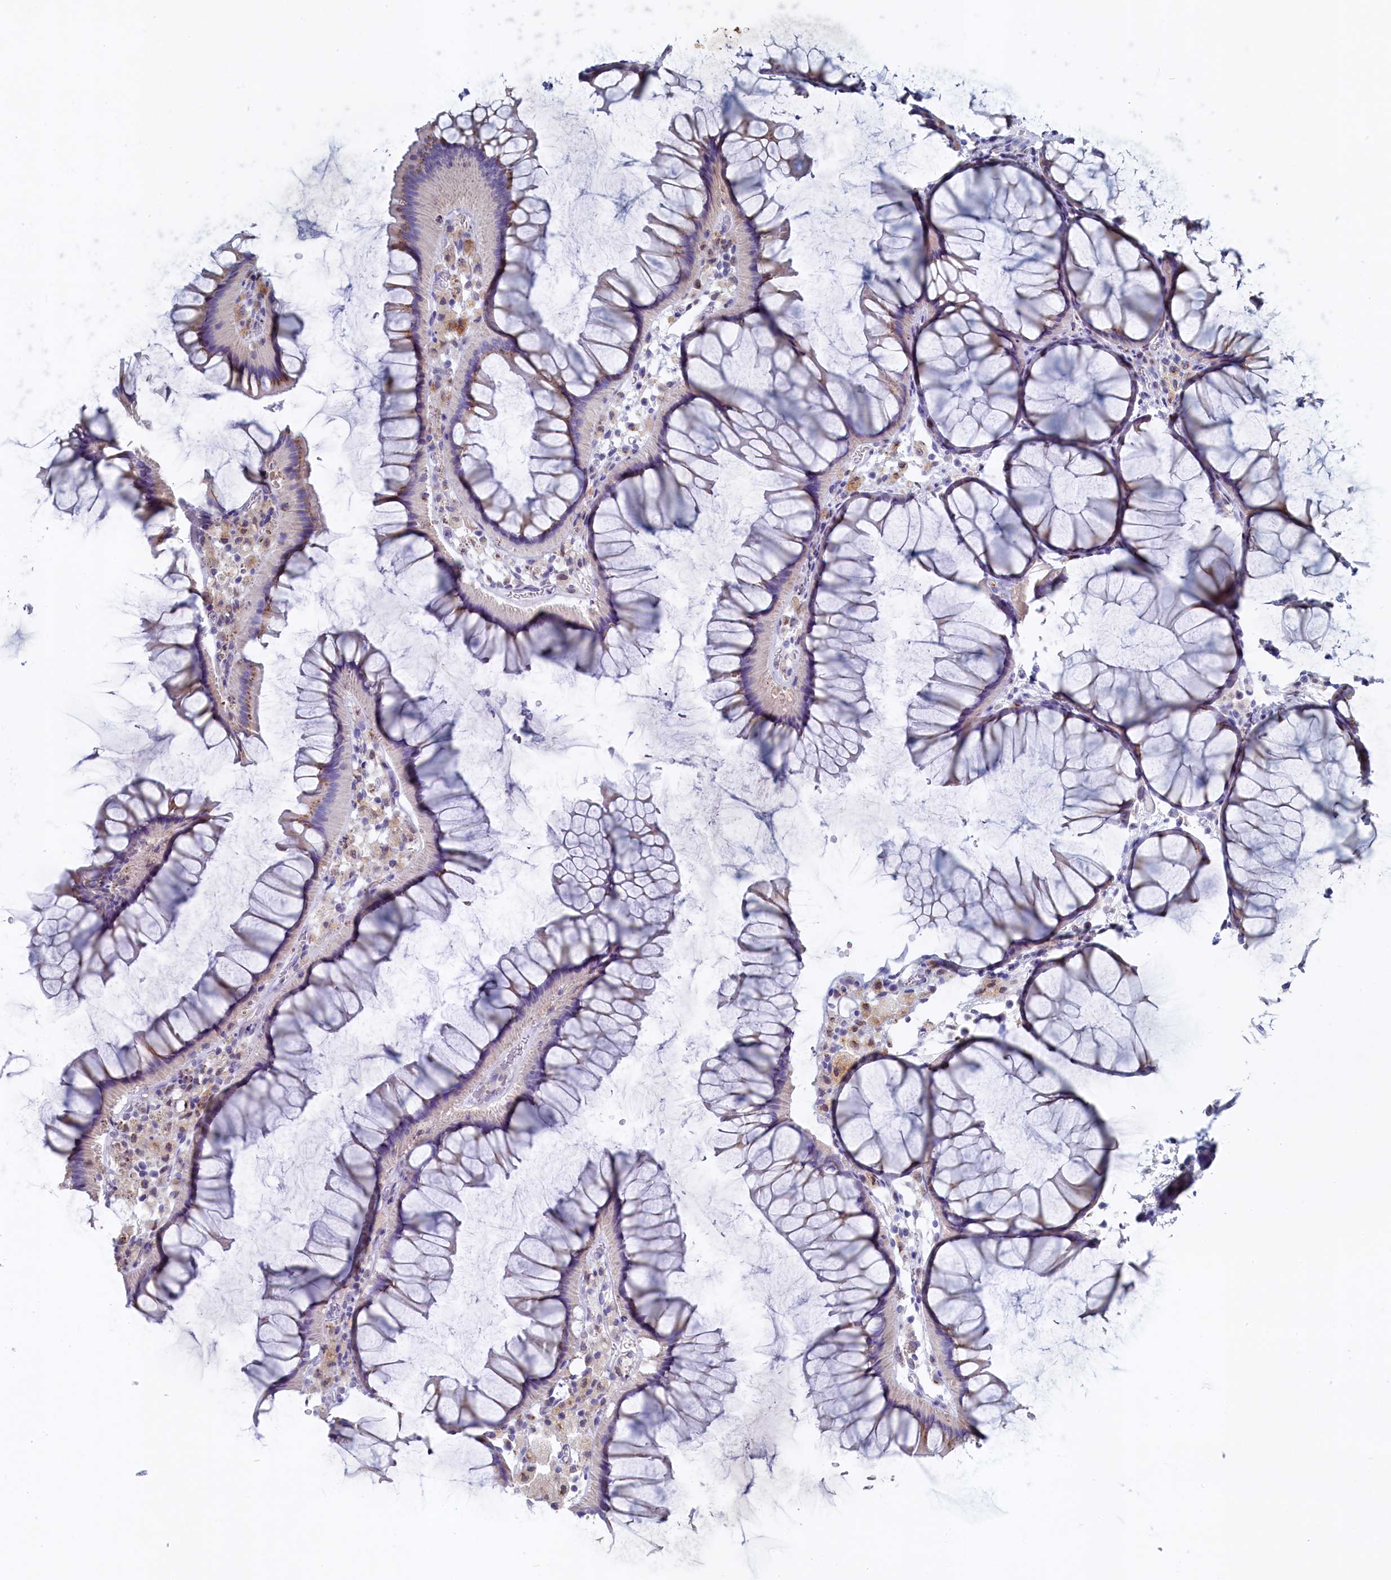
{"staining": {"intensity": "moderate", "quantity": "25%-75%", "location": "cytoplasmic/membranous"}, "tissue": "colon", "cell_type": "Glandular cells", "image_type": "normal", "snomed": [{"axis": "morphology", "description": "Normal tissue, NOS"}, {"axis": "topography", "description": "Colon"}], "caption": "Colon stained with DAB immunohistochemistry (IHC) demonstrates medium levels of moderate cytoplasmic/membranous staining in about 25%-75% of glandular cells. (IHC, brightfield microscopy, high magnification).", "gene": "GPR108", "patient": {"sex": "female", "age": 82}}